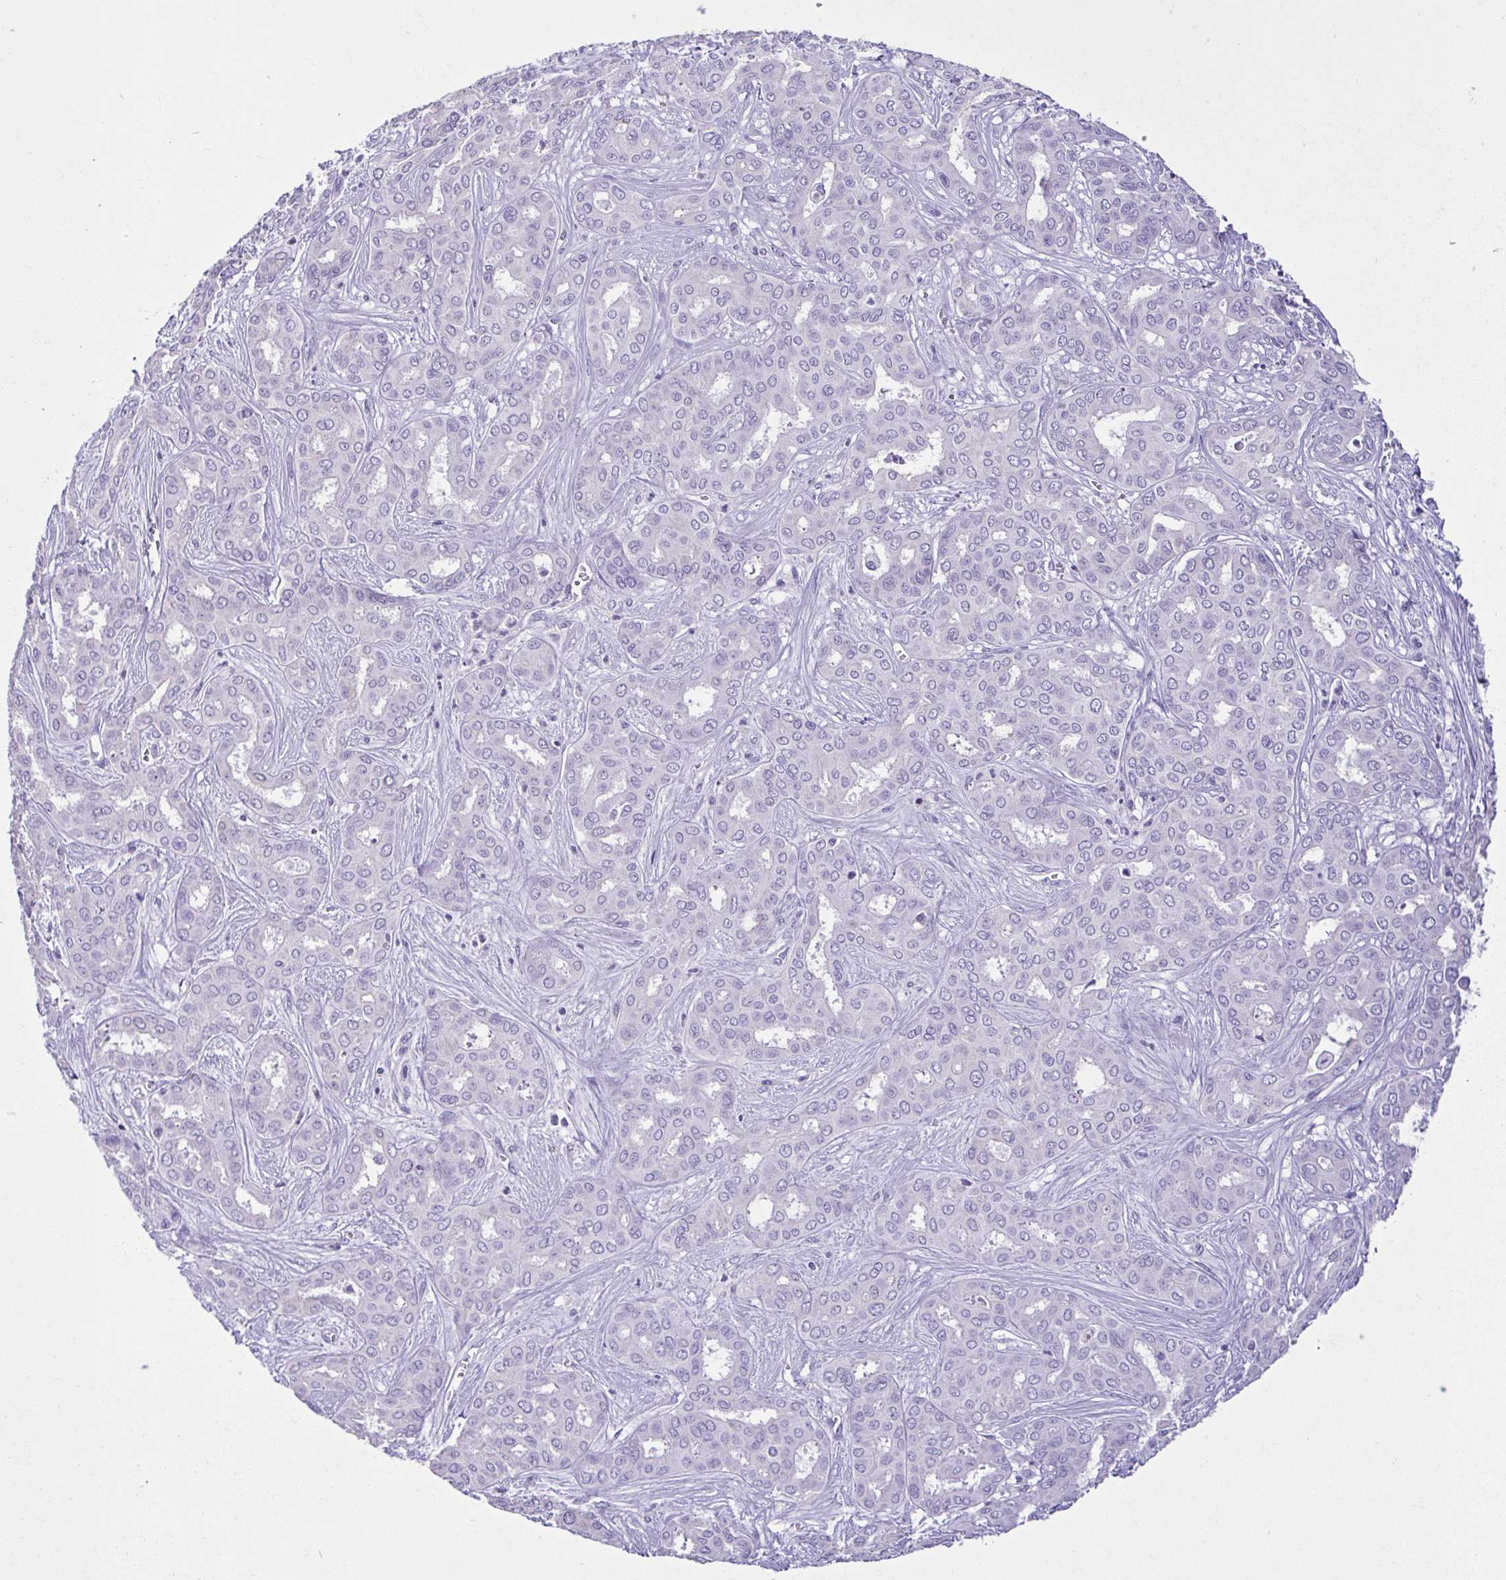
{"staining": {"intensity": "negative", "quantity": "none", "location": "none"}, "tissue": "liver cancer", "cell_type": "Tumor cells", "image_type": "cancer", "snomed": [{"axis": "morphology", "description": "Cholangiocarcinoma"}, {"axis": "topography", "description": "Liver"}], "caption": "Immunohistochemical staining of human liver cholangiocarcinoma exhibits no significant expression in tumor cells.", "gene": "CBY2", "patient": {"sex": "female", "age": 64}}